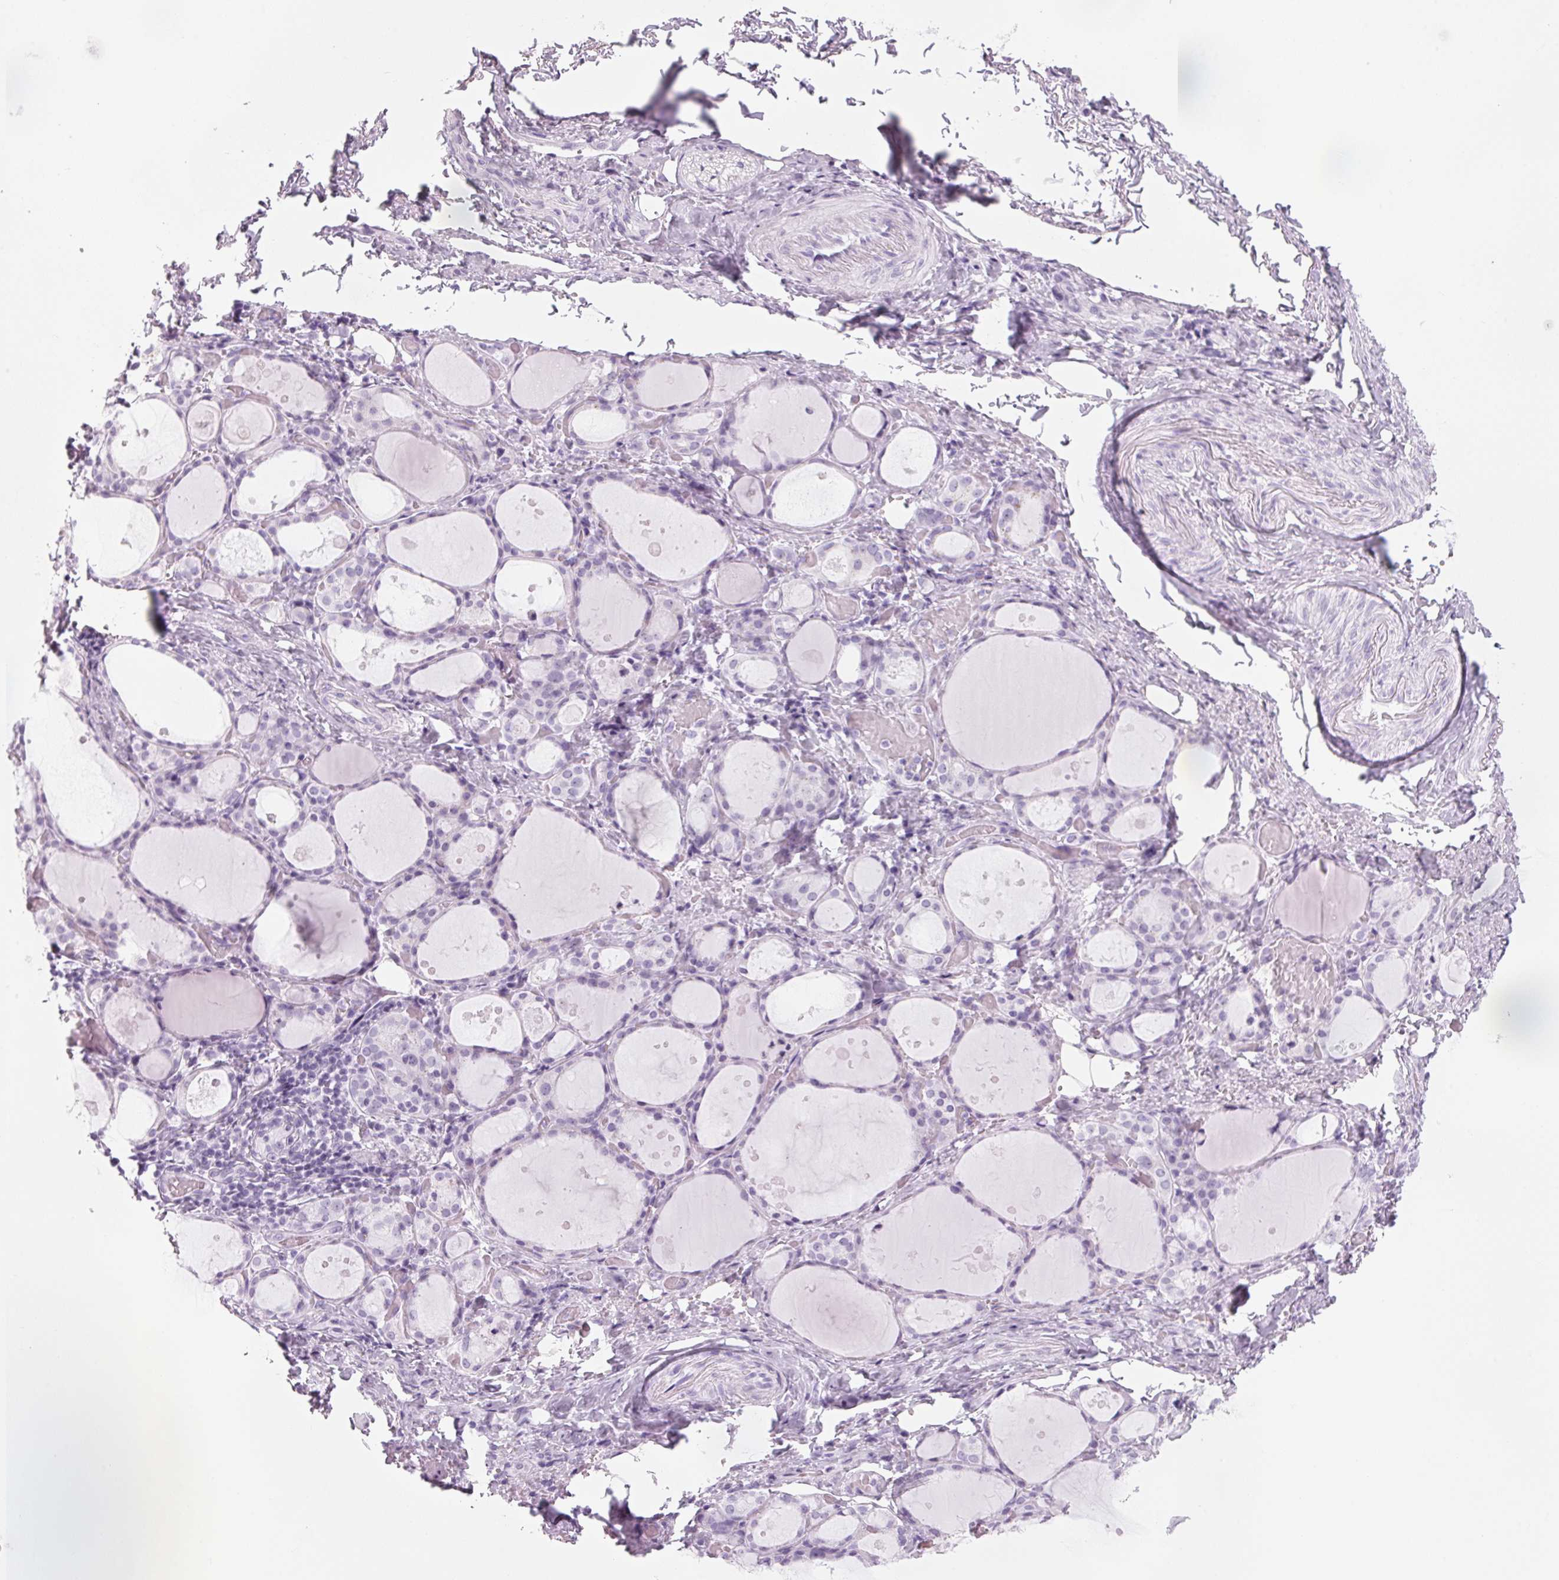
{"staining": {"intensity": "negative", "quantity": "none", "location": "none"}, "tissue": "thyroid gland", "cell_type": "Glandular cells", "image_type": "normal", "snomed": [{"axis": "morphology", "description": "Normal tissue, NOS"}, {"axis": "topography", "description": "Thyroid gland"}], "caption": "This is an immunohistochemistry (IHC) photomicrograph of unremarkable thyroid gland. There is no staining in glandular cells.", "gene": "DNTTIP2", "patient": {"sex": "male", "age": 68}}